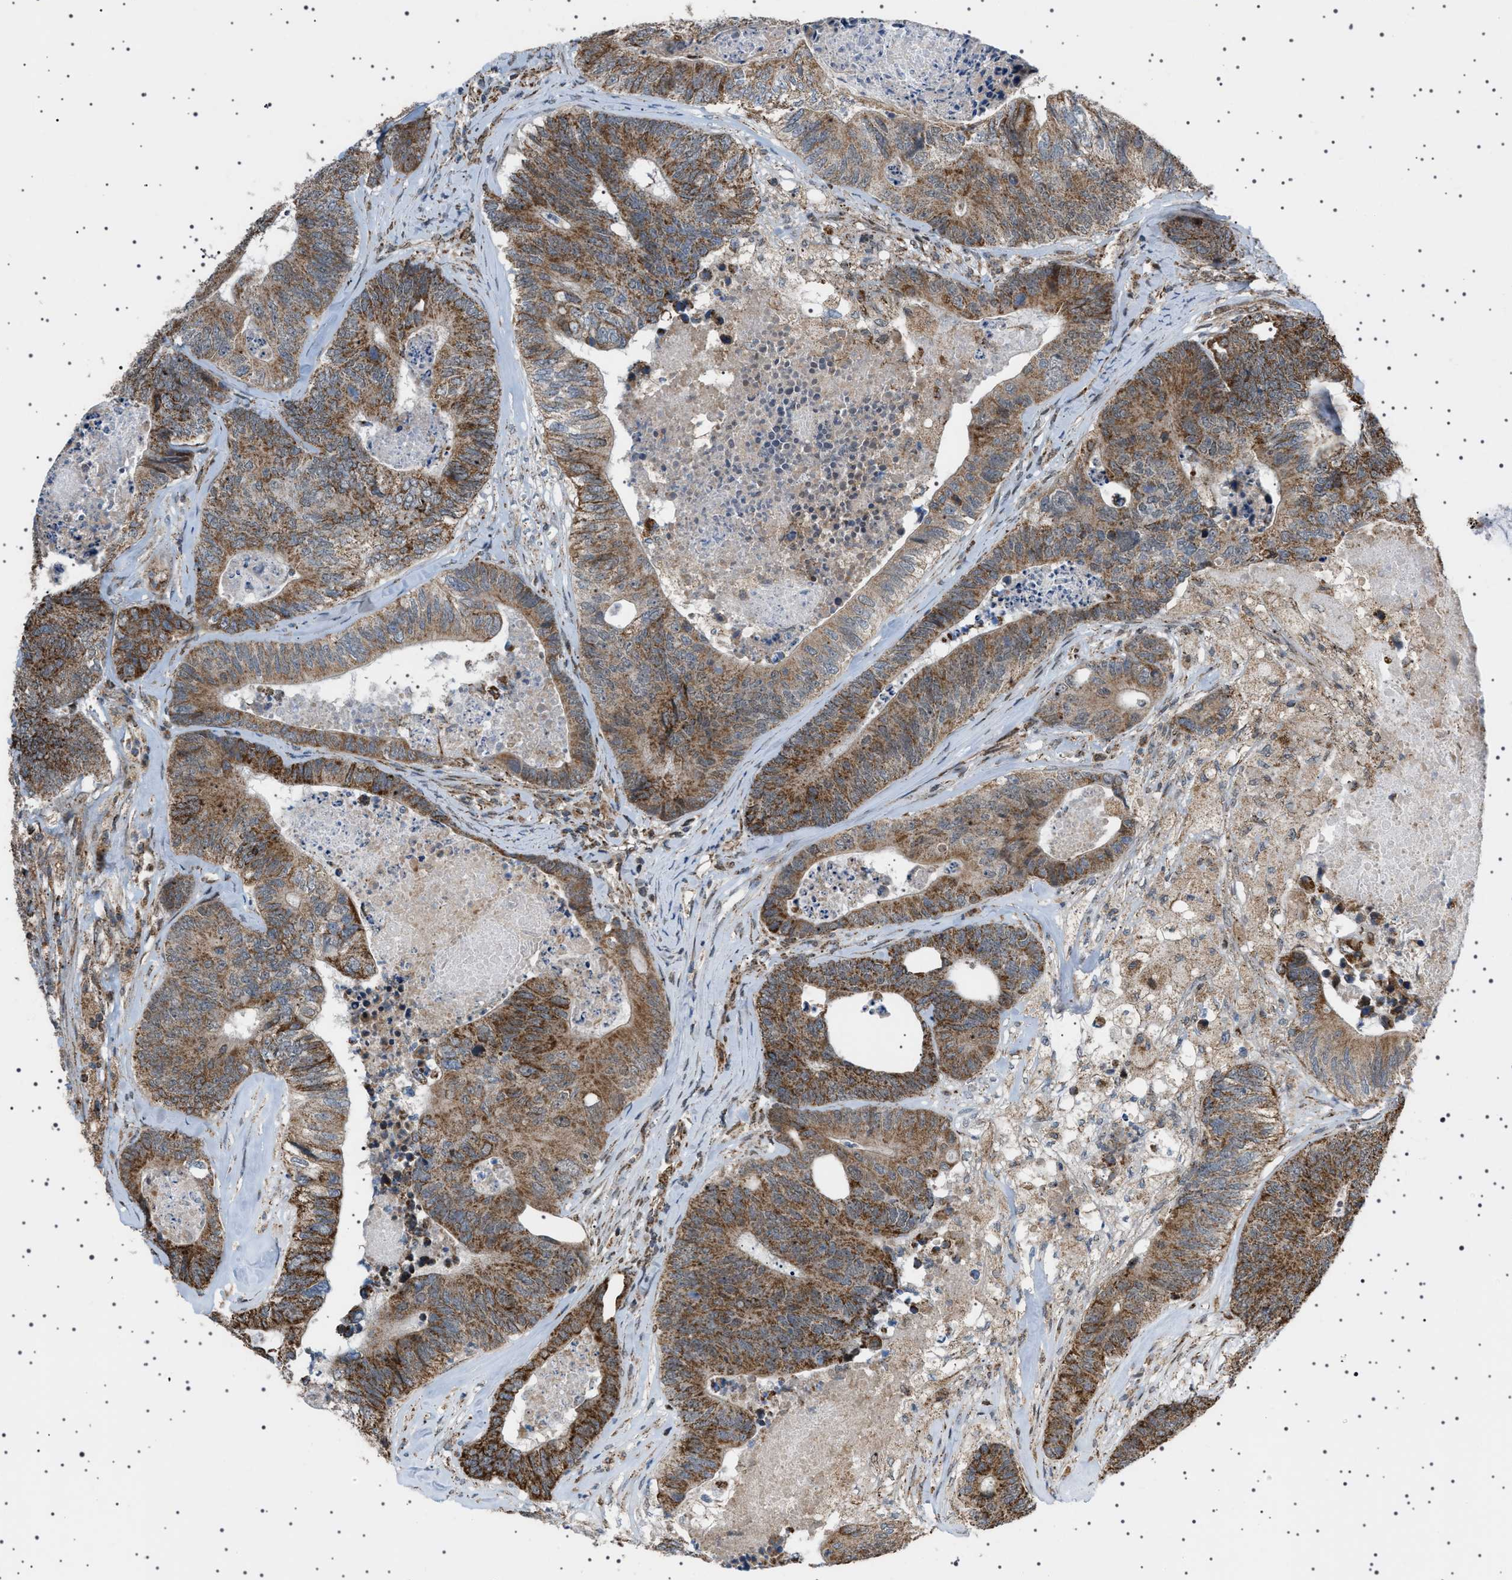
{"staining": {"intensity": "moderate", "quantity": ">75%", "location": "cytoplasmic/membranous"}, "tissue": "colorectal cancer", "cell_type": "Tumor cells", "image_type": "cancer", "snomed": [{"axis": "morphology", "description": "Adenocarcinoma, NOS"}, {"axis": "topography", "description": "Colon"}], "caption": "A brown stain highlights moderate cytoplasmic/membranous expression of a protein in human colorectal cancer (adenocarcinoma) tumor cells. (brown staining indicates protein expression, while blue staining denotes nuclei).", "gene": "MELK", "patient": {"sex": "female", "age": 67}}